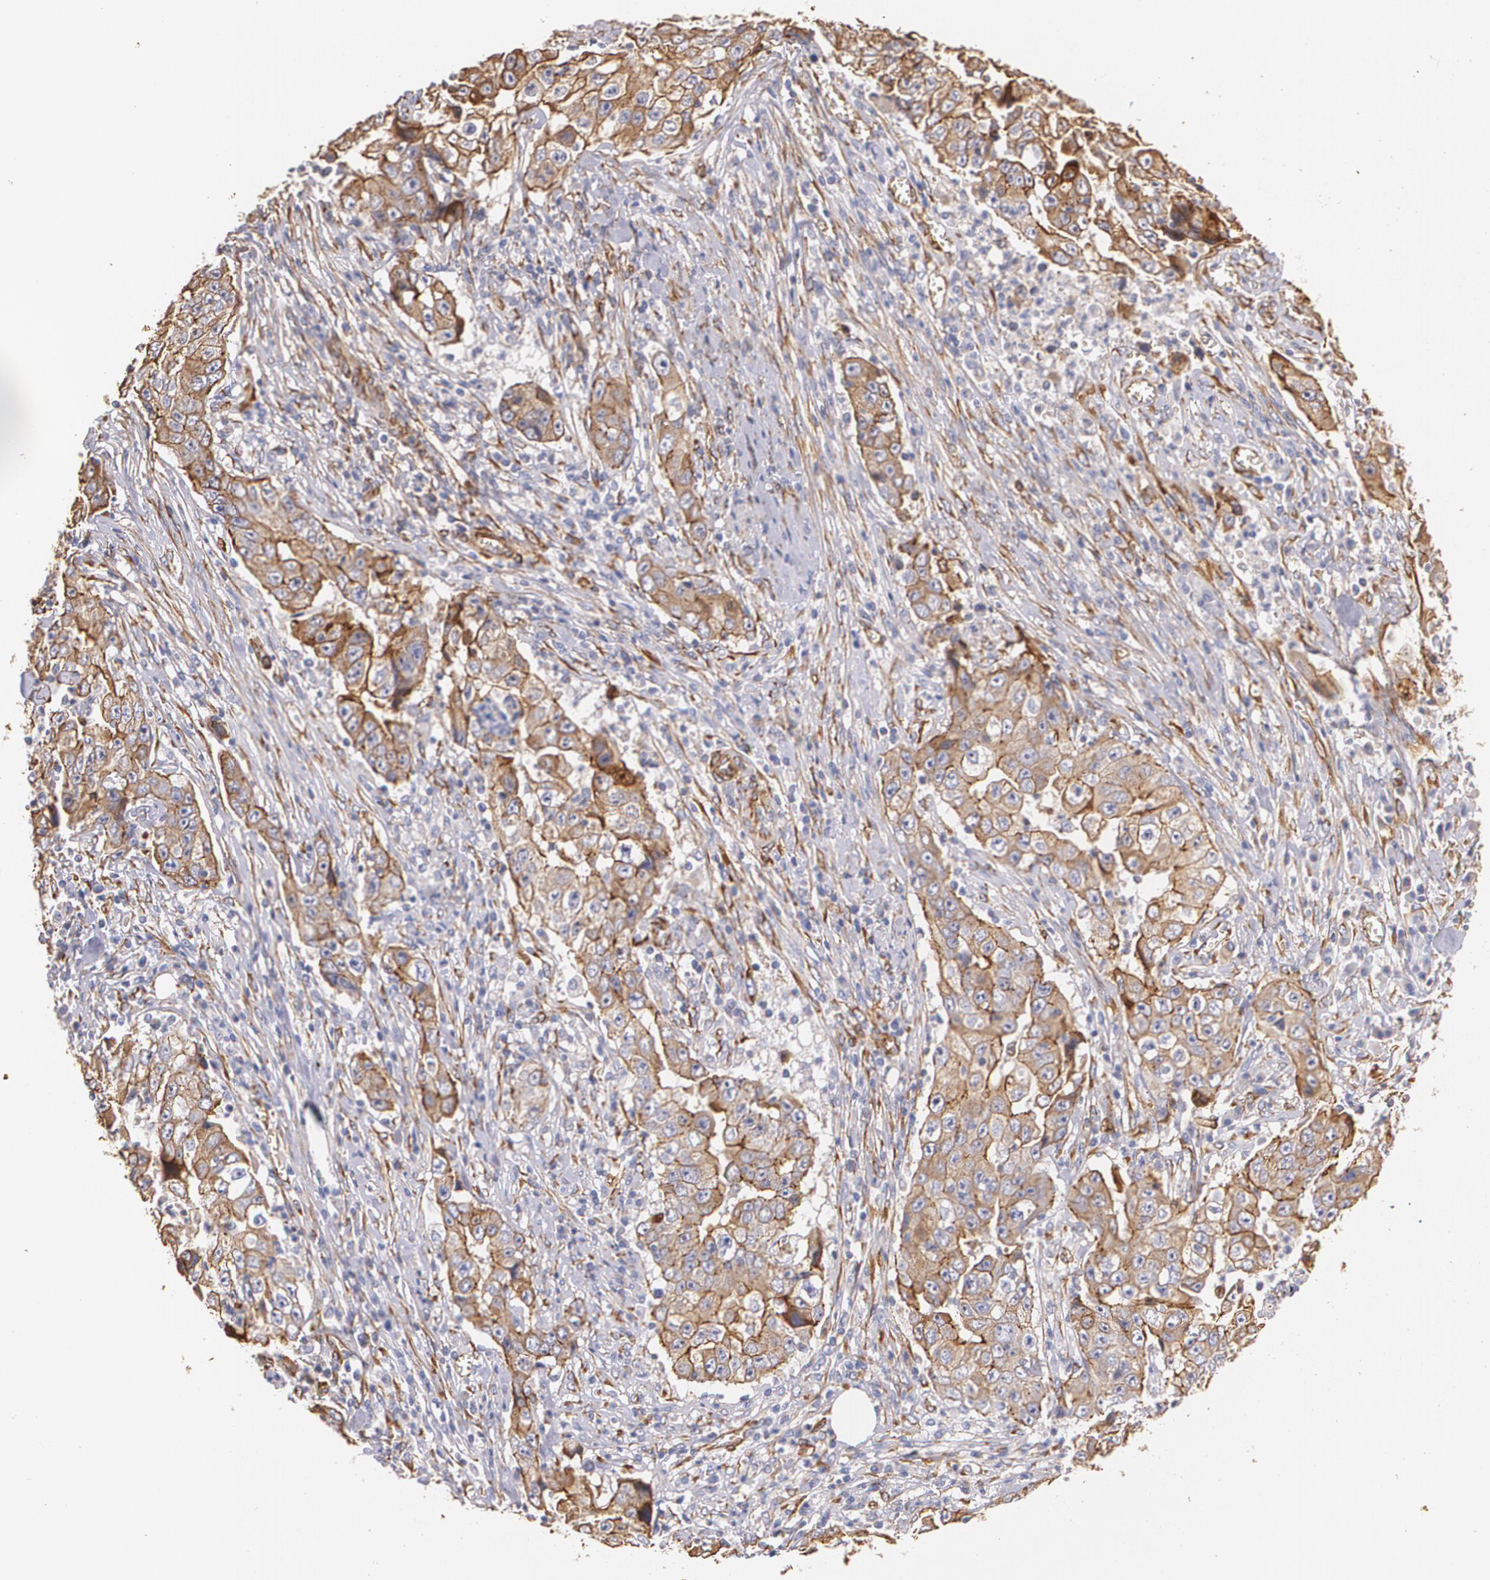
{"staining": {"intensity": "moderate", "quantity": ">75%", "location": "cytoplasmic/membranous"}, "tissue": "lung cancer", "cell_type": "Tumor cells", "image_type": "cancer", "snomed": [{"axis": "morphology", "description": "Squamous cell carcinoma, NOS"}, {"axis": "topography", "description": "Lung"}], "caption": "Immunohistochemical staining of human lung cancer (squamous cell carcinoma) displays medium levels of moderate cytoplasmic/membranous protein positivity in approximately >75% of tumor cells. (DAB (3,3'-diaminobenzidine) = brown stain, brightfield microscopy at high magnification).", "gene": "TJP1", "patient": {"sex": "male", "age": 64}}